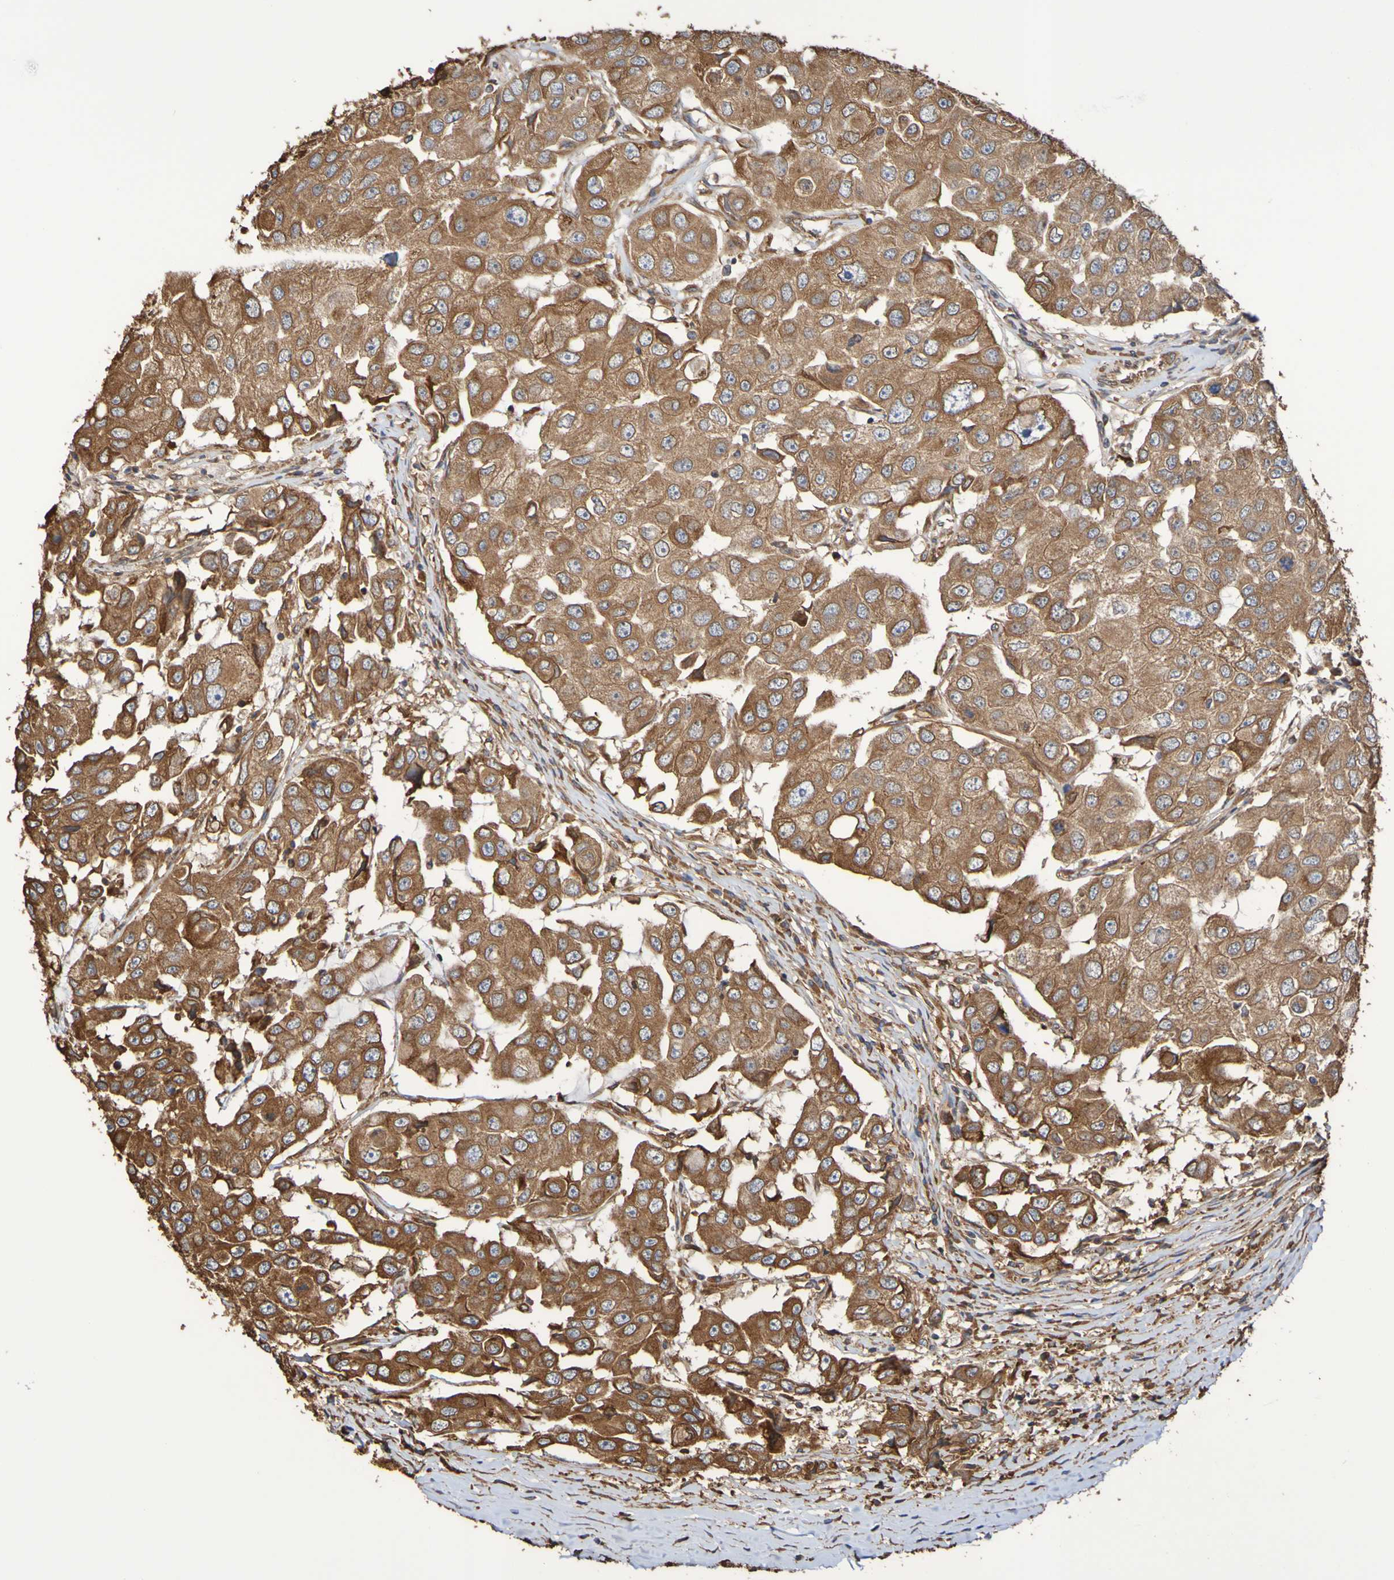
{"staining": {"intensity": "moderate", "quantity": ">75%", "location": "cytoplasmic/membranous"}, "tissue": "breast cancer", "cell_type": "Tumor cells", "image_type": "cancer", "snomed": [{"axis": "morphology", "description": "Duct carcinoma"}, {"axis": "topography", "description": "Breast"}], "caption": "Immunohistochemistry (DAB (3,3'-diaminobenzidine)) staining of breast intraductal carcinoma shows moderate cytoplasmic/membranous protein positivity in approximately >75% of tumor cells.", "gene": "RAB11A", "patient": {"sex": "female", "age": 27}}